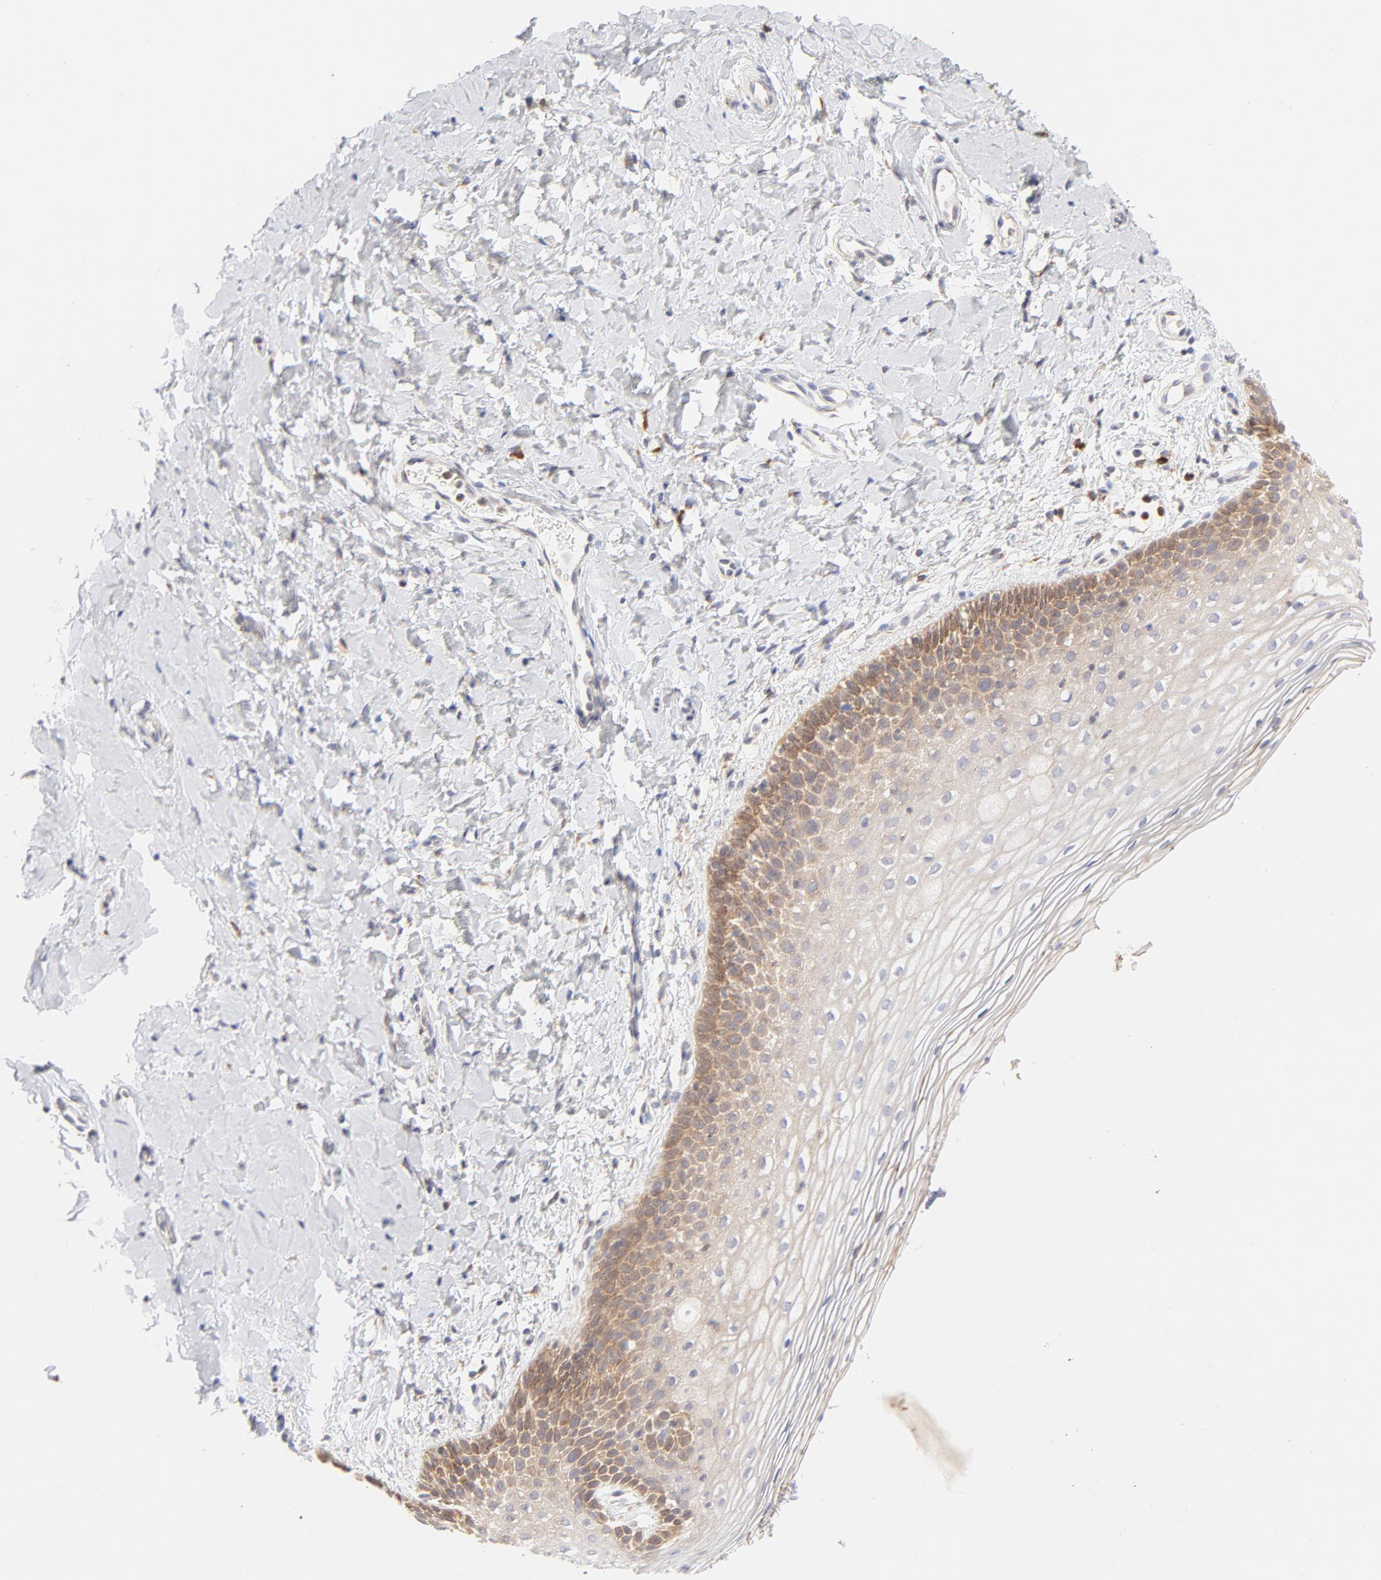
{"staining": {"intensity": "moderate", "quantity": ">75%", "location": "cytoplasmic/membranous"}, "tissue": "vagina", "cell_type": "Squamous epithelial cells", "image_type": "normal", "snomed": [{"axis": "morphology", "description": "Normal tissue, NOS"}, {"axis": "topography", "description": "Vagina"}], "caption": "Protein staining of benign vagina displays moderate cytoplasmic/membranous expression in approximately >75% of squamous epithelial cells.", "gene": "RPS6KA1", "patient": {"sex": "female", "age": 55}}